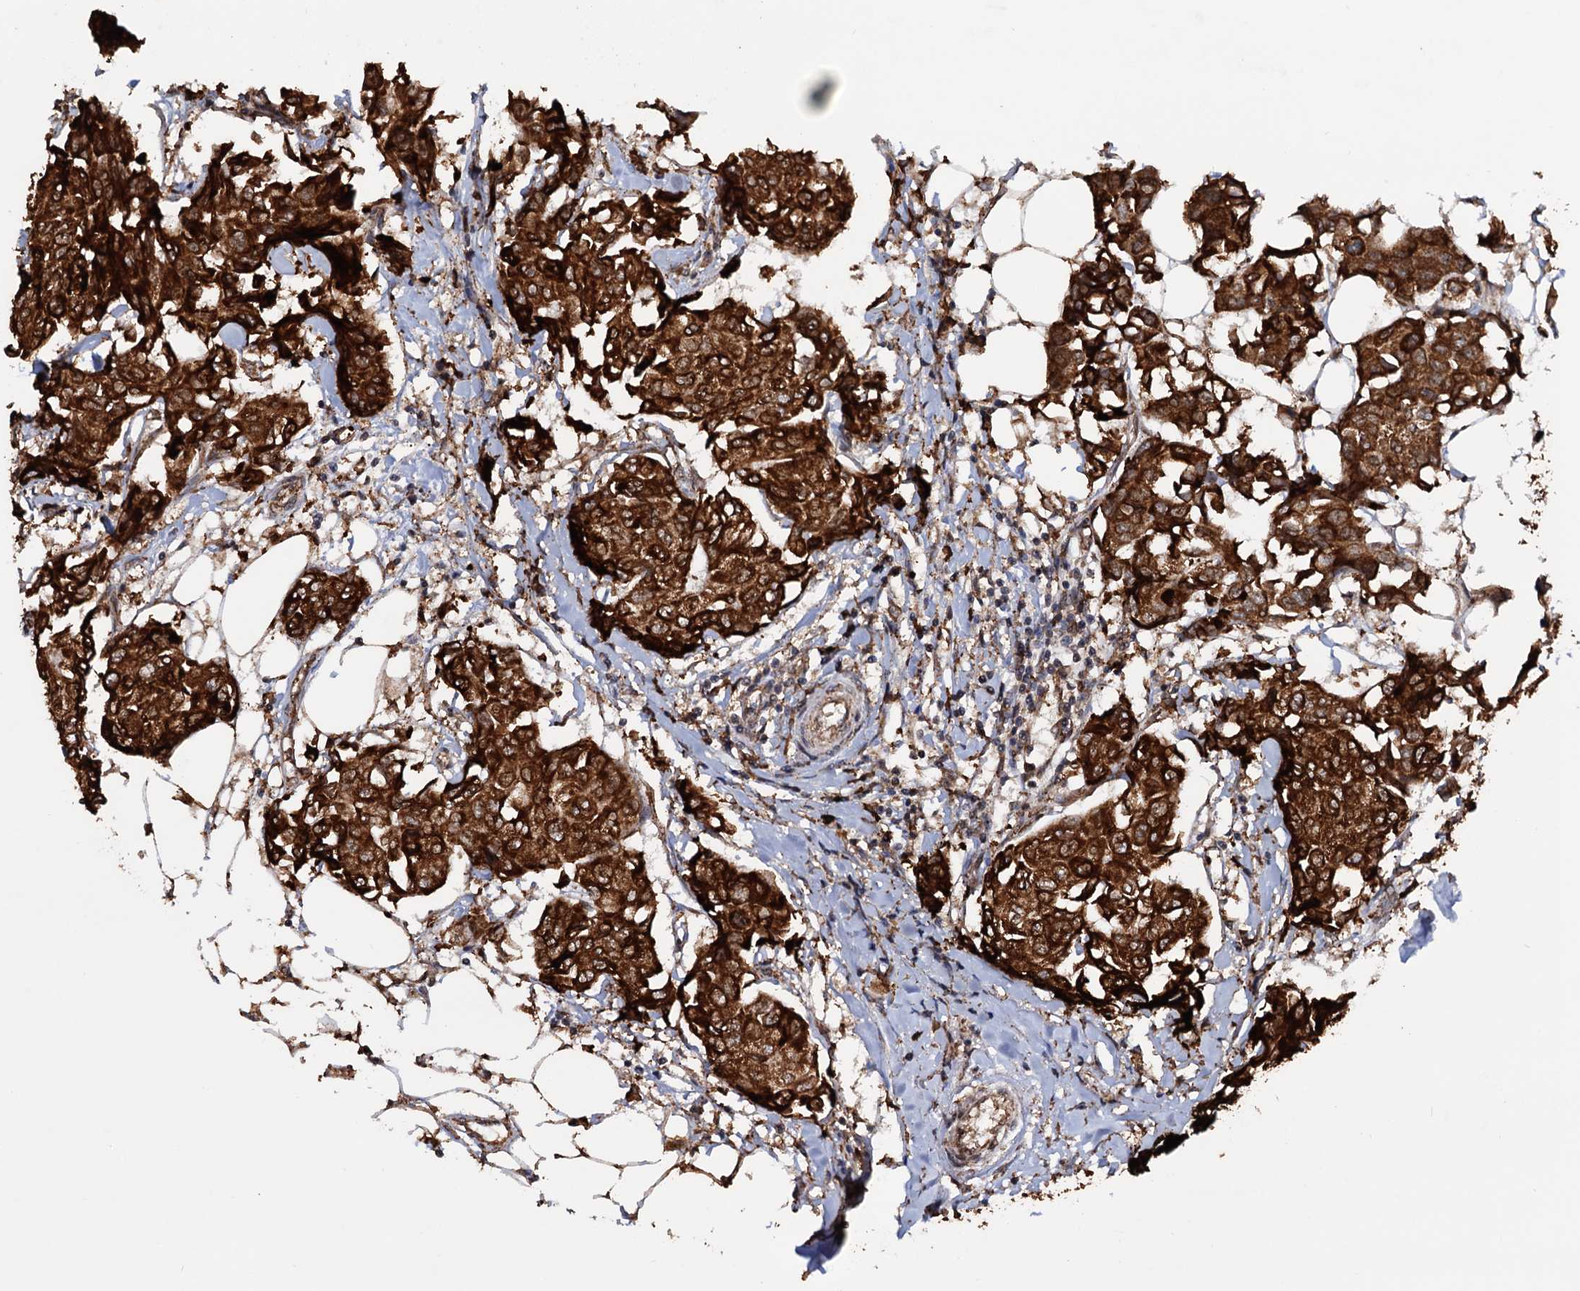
{"staining": {"intensity": "strong", "quantity": ">75%", "location": "cytoplasmic/membranous"}, "tissue": "breast cancer", "cell_type": "Tumor cells", "image_type": "cancer", "snomed": [{"axis": "morphology", "description": "Duct carcinoma"}, {"axis": "topography", "description": "Breast"}], "caption": "Brown immunohistochemical staining in breast intraductal carcinoma demonstrates strong cytoplasmic/membranous staining in approximately >75% of tumor cells.", "gene": "TBC1D12", "patient": {"sex": "female", "age": 80}}